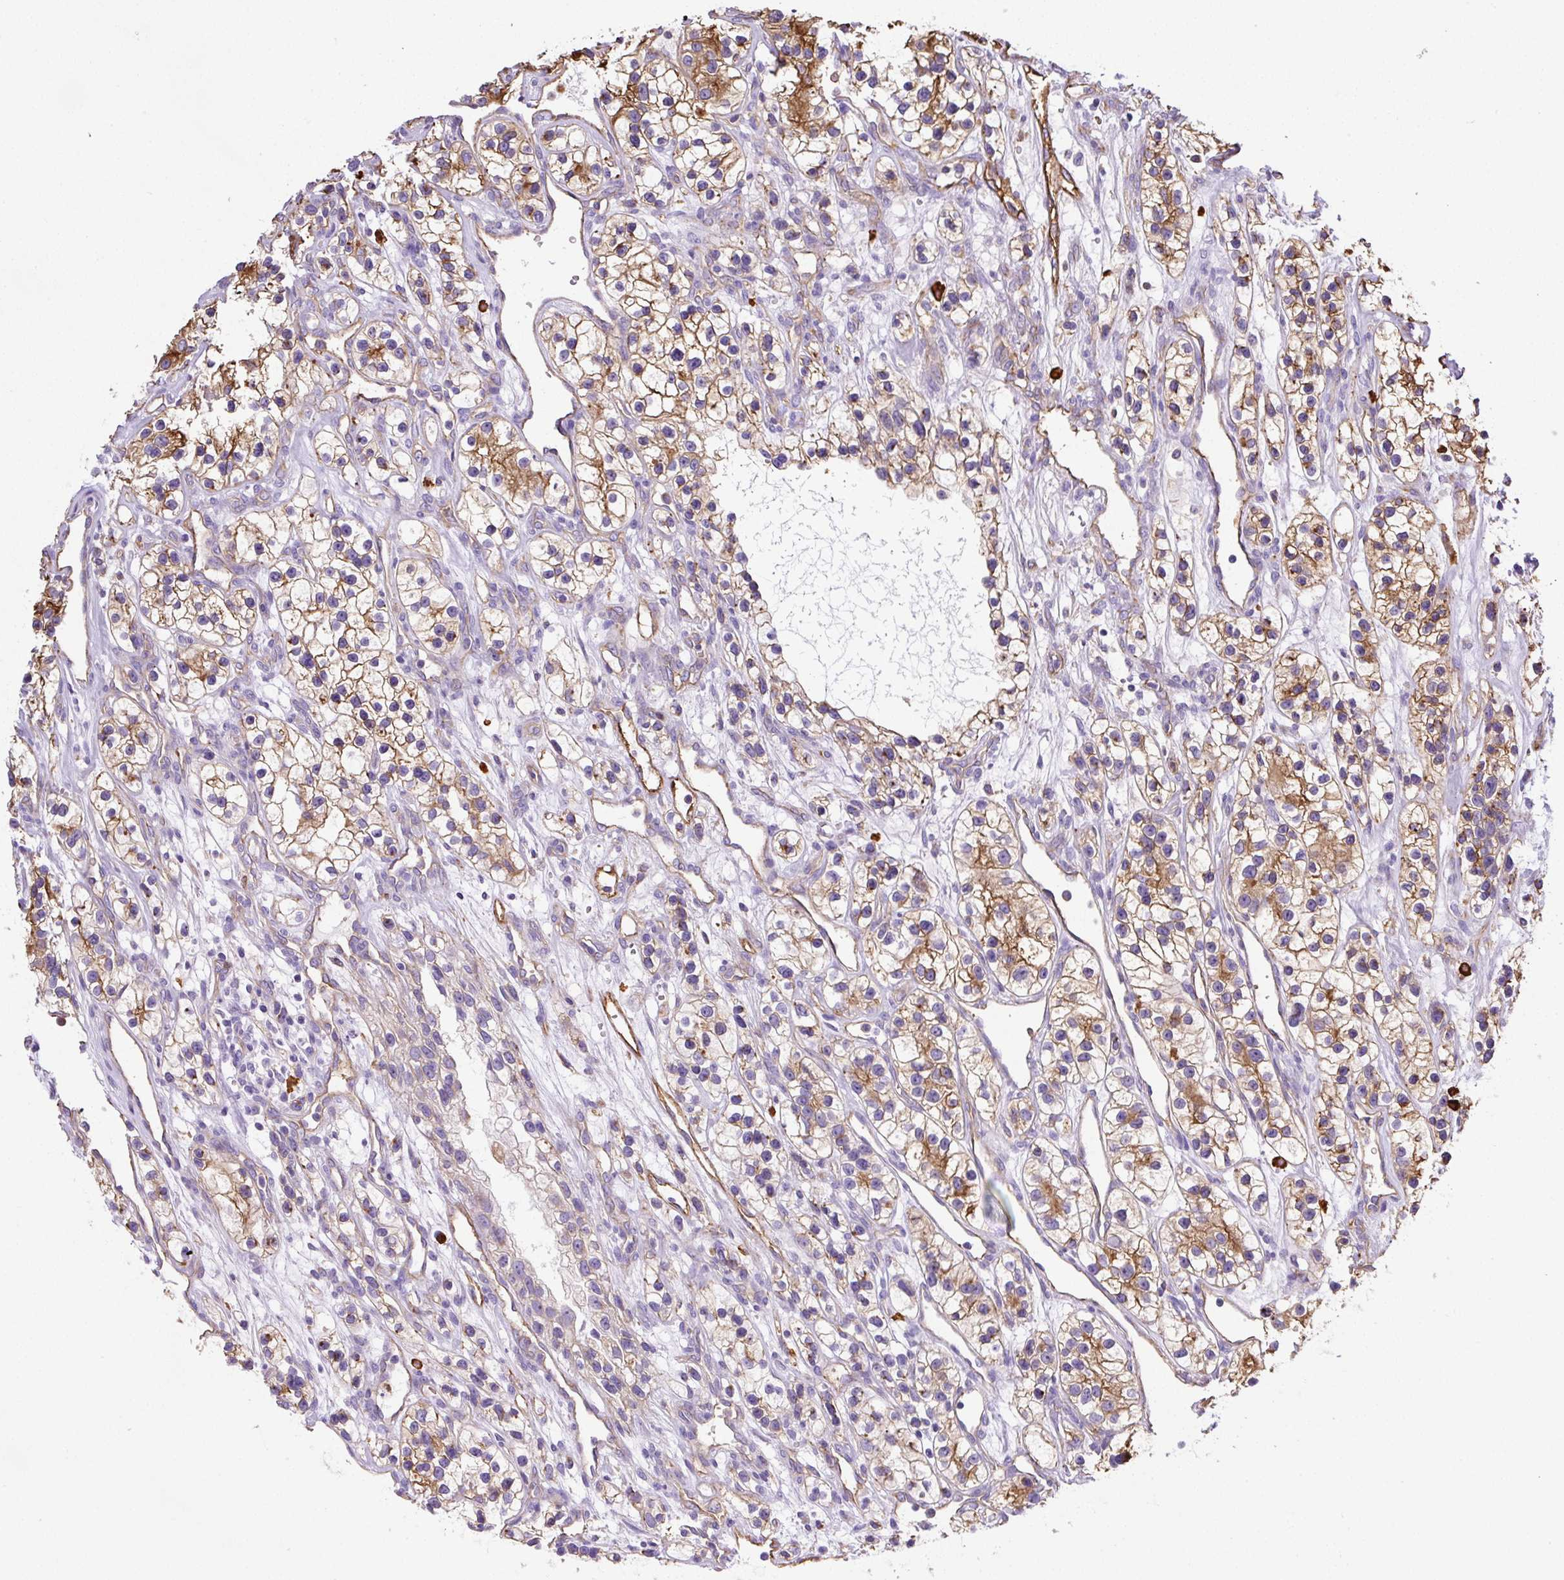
{"staining": {"intensity": "moderate", "quantity": "25%-75%", "location": "cytoplasmic/membranous"}, "tissue": "renal cancer", "cell_type": "Tumor cells", "image_type": "cancer", "snomed": [{"axis": "morphology", "description": "Adenocarcinoma, NOS"}, {"axis": "topography", "description": "Kidney"}], "caption": "This micrograph displays IHC staining of human renal adenocarcinoma, with medium moderate cytoplasmic/membranous expression in about 25%-75% of tumor cells.", "gene": "MAGEB5", "patient": {"sex": "female", "age": 57}}